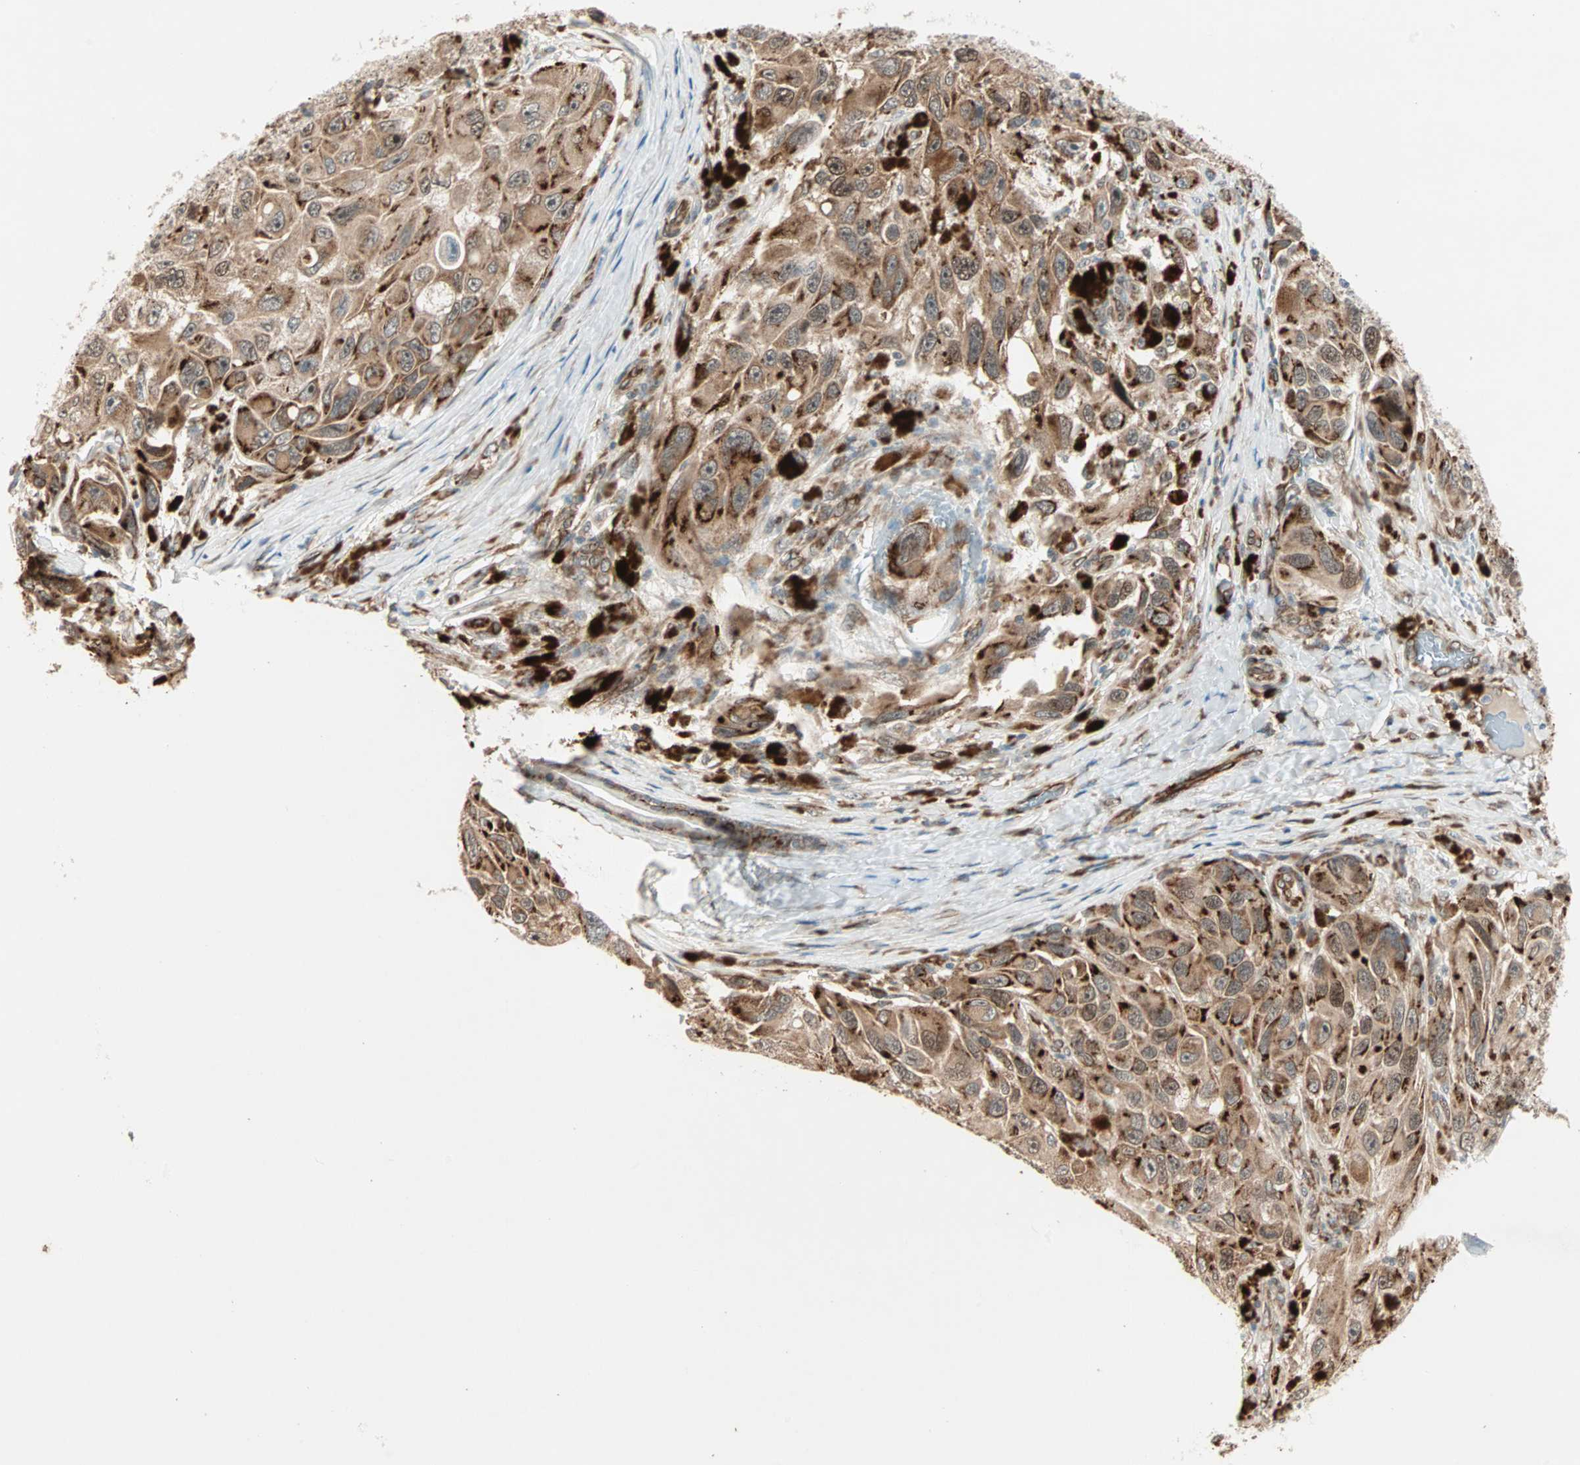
{"staining": {"intensity": "strong", "quantity": ">75%", "location": "cytoplasmic/membranous,nuclear"}, "tissue": "melanoma", "cell_type": "Tumor cells", "image_type": "cancer", "snomed": [{"axis": "morphology", "description": "Malignant melanoma, NOS"}, {"axis": "topography", "description": "Skin"}], "caption": "Protein expression analysis of human malignant melanoma reveals strong cytoplasmic/membranous and nuclear positivity in approximately >75% of tumor cells.", "gene": "ZNF37A", "patient": {"sex": "female", "age": 73}}